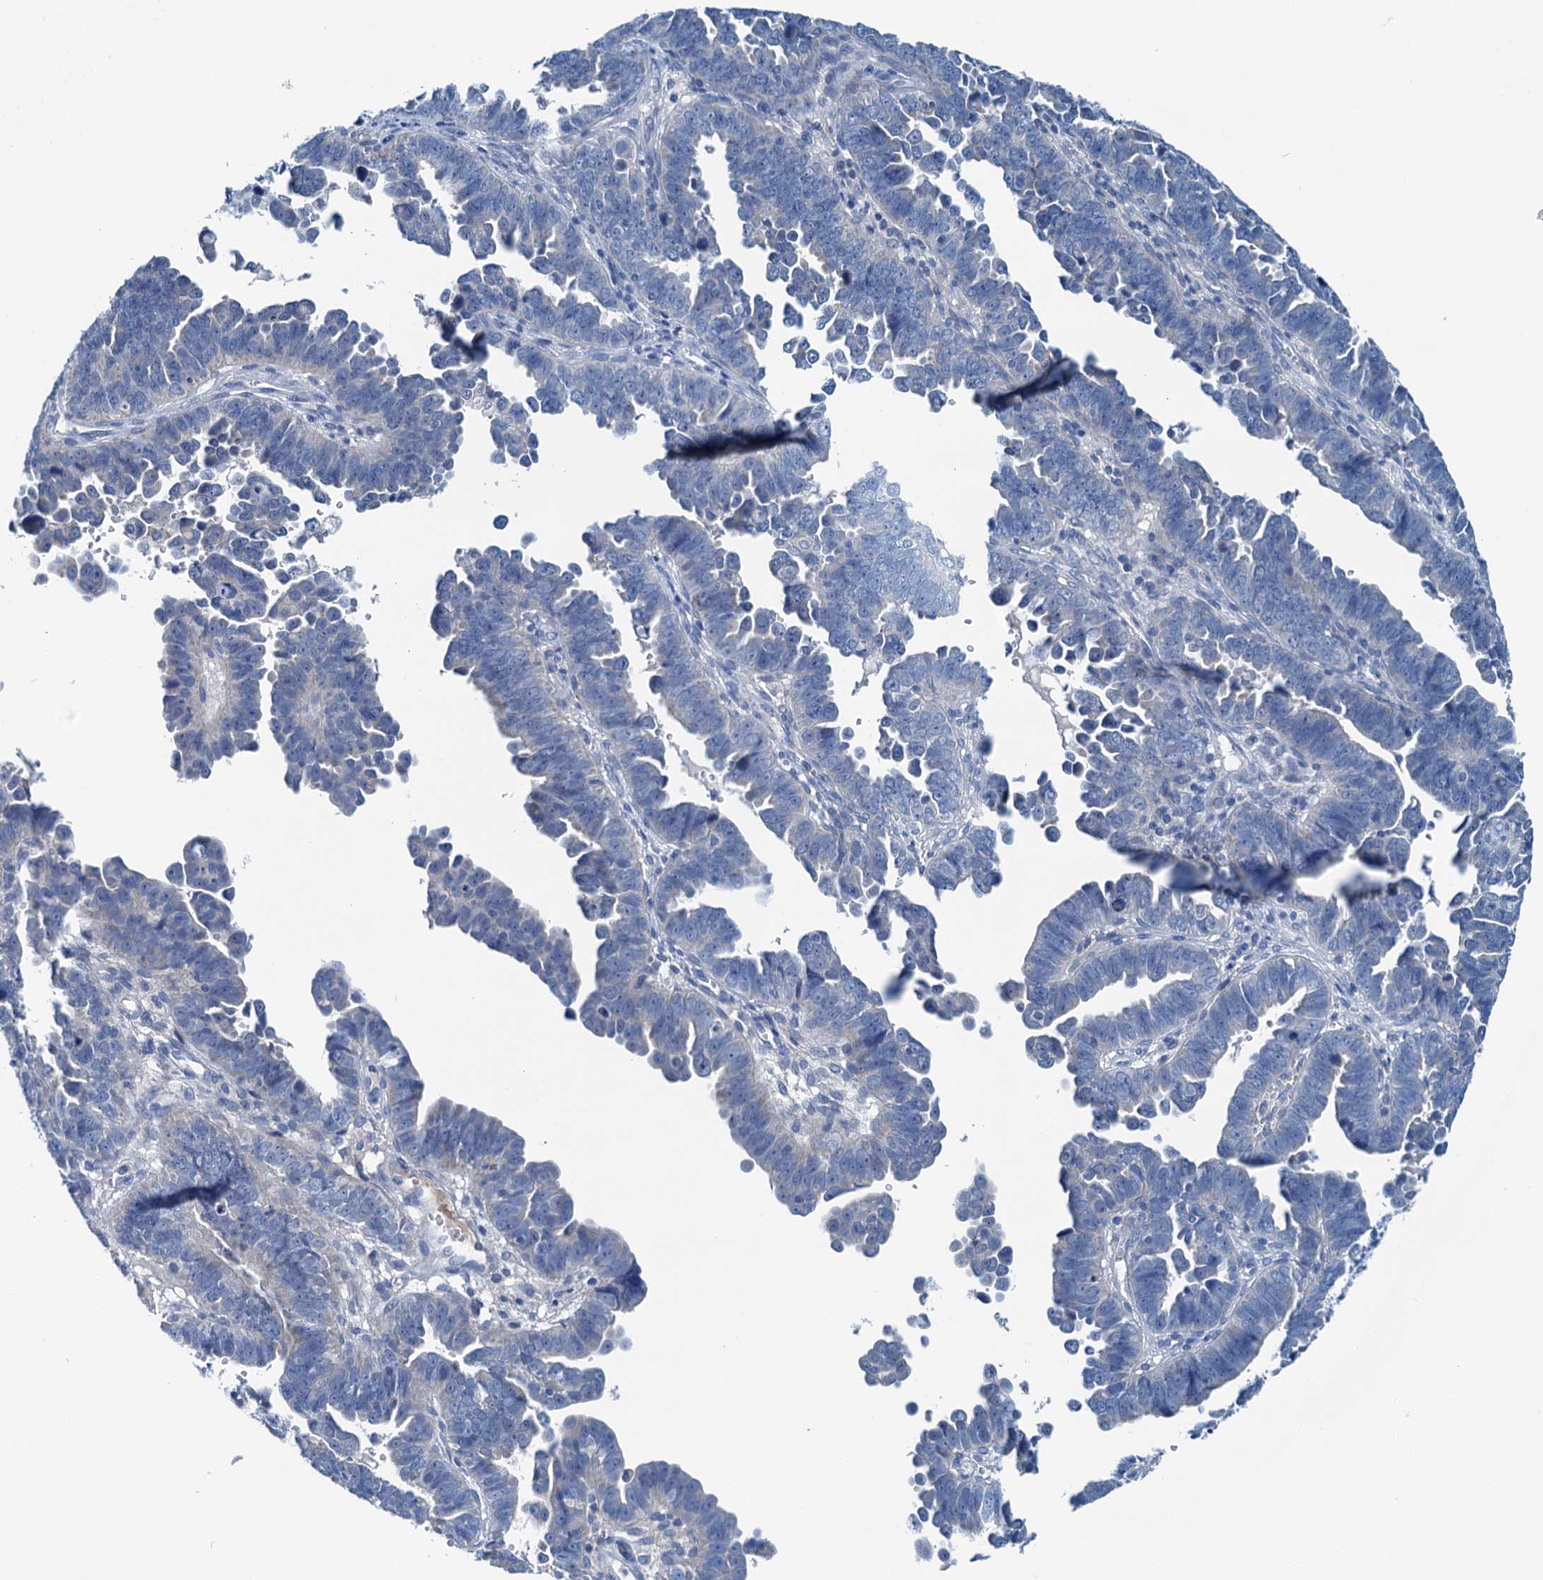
{"staining": {"intensity": "negative", "quantity": "none", "location": "none"}, "tissue": "endometrial cancer", "cell_type": "Tumor cells", "image_type": "cancer", "snomed": [{"axis": "morphology", "description": "Adenocarcinoma, NOS"}, {"axis": "topography", "description": "Endometrium"}], "caption": "Tumor cells are negative for brown protein staining in endometrial cancer.", "gene": "KNDC1", "patient": {"sex": "female", "age": 75}}